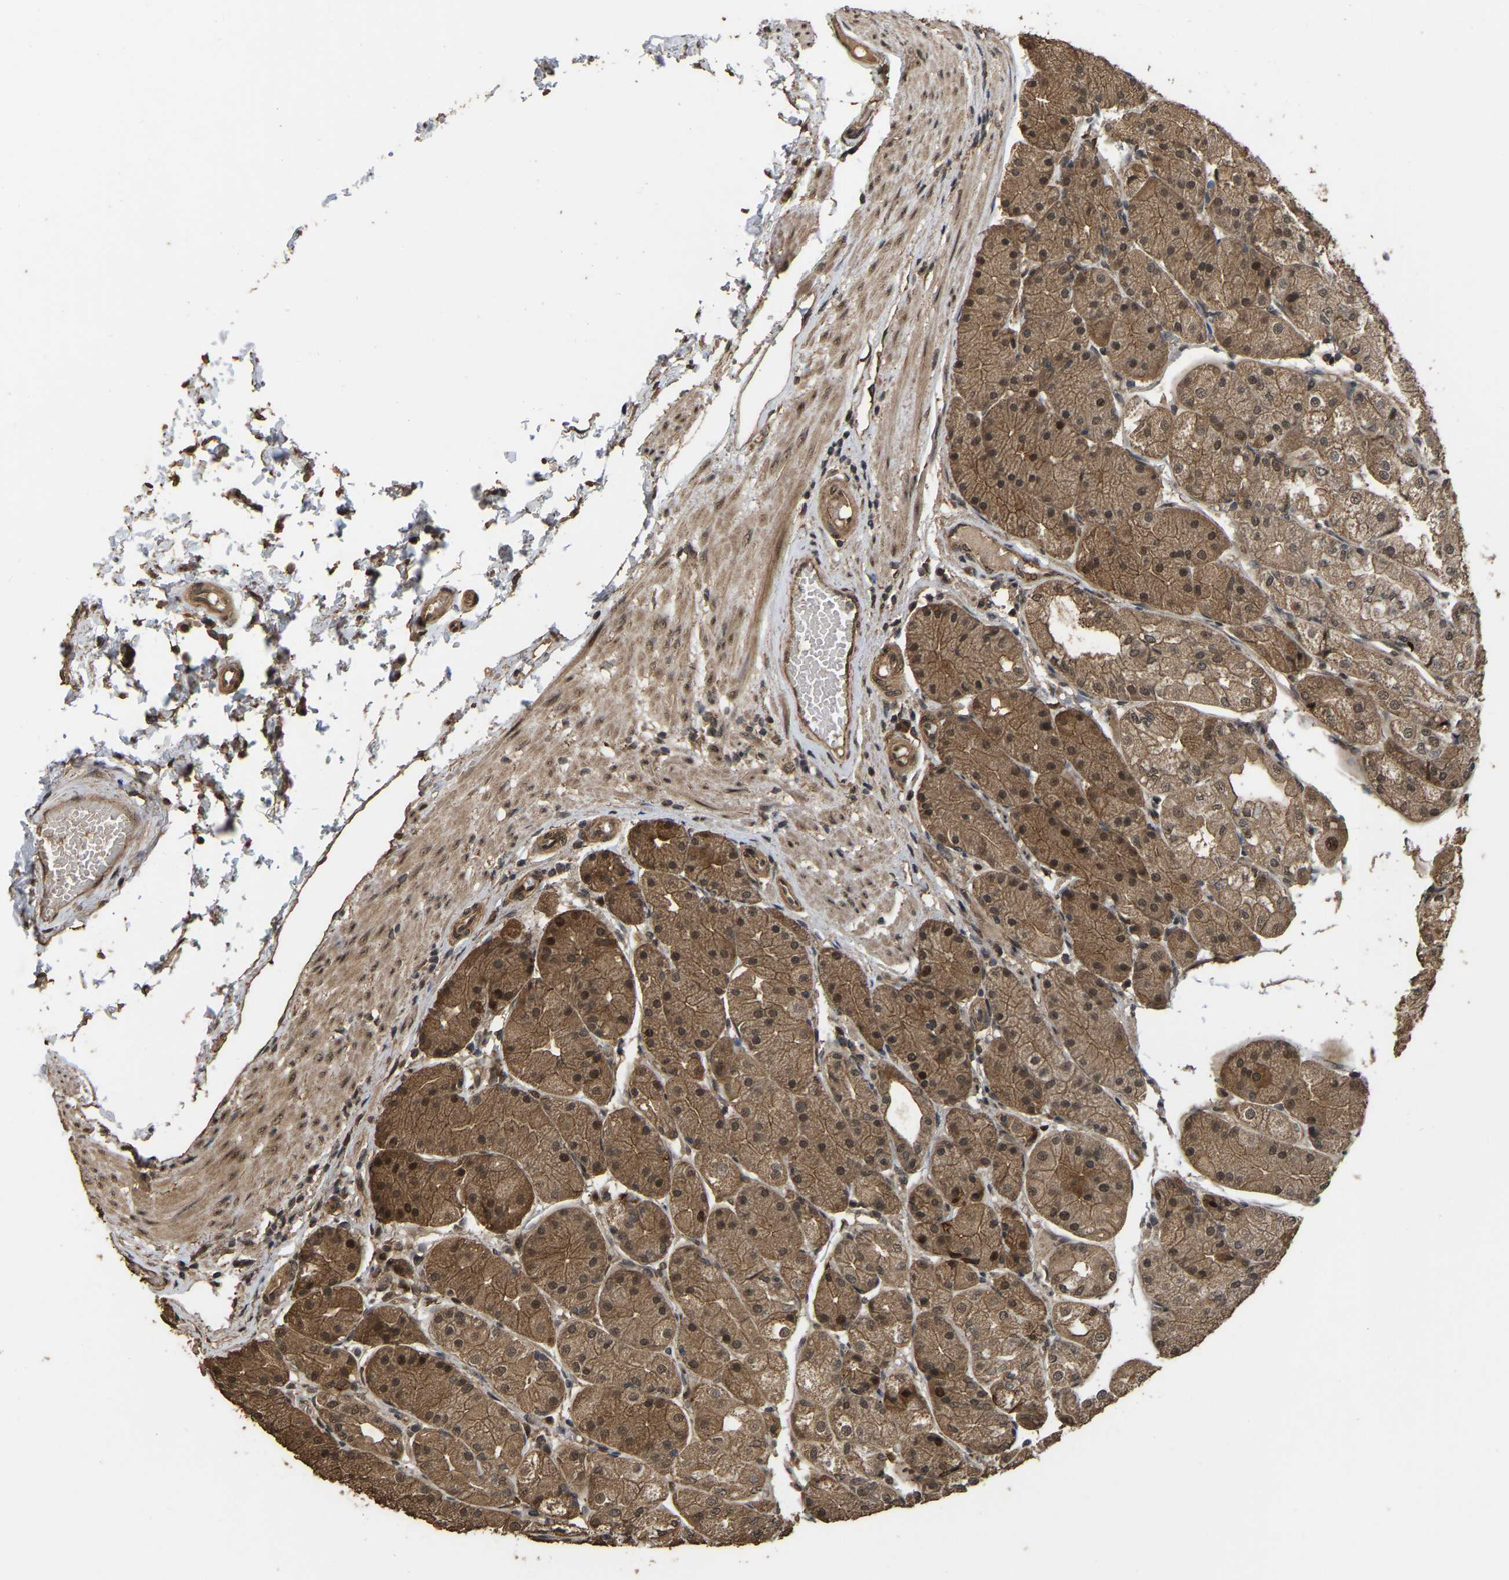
{"staining": {"intensity": "moderate", "quantity": ">75%", "location": "cytoplasmic/membranous,nuclear"}, "tissue": "stomach", "cell_type": "Glandular cells", "image_type": "normal", "snomed": [{"axis": "morphology", "description": "Normal tissue, NOS"}, {"axis": "topography", "description": "Stomach, upper"}], "caption": "Immunohistochemical staining of unremarkable stomach demonstrates moderate cytoplasmic/membranous,nuclear protein positivity in approximately >75% of glandular cells.", "gene": "ARHGAP23", "patient": {"sex": "male", "age": 72}}